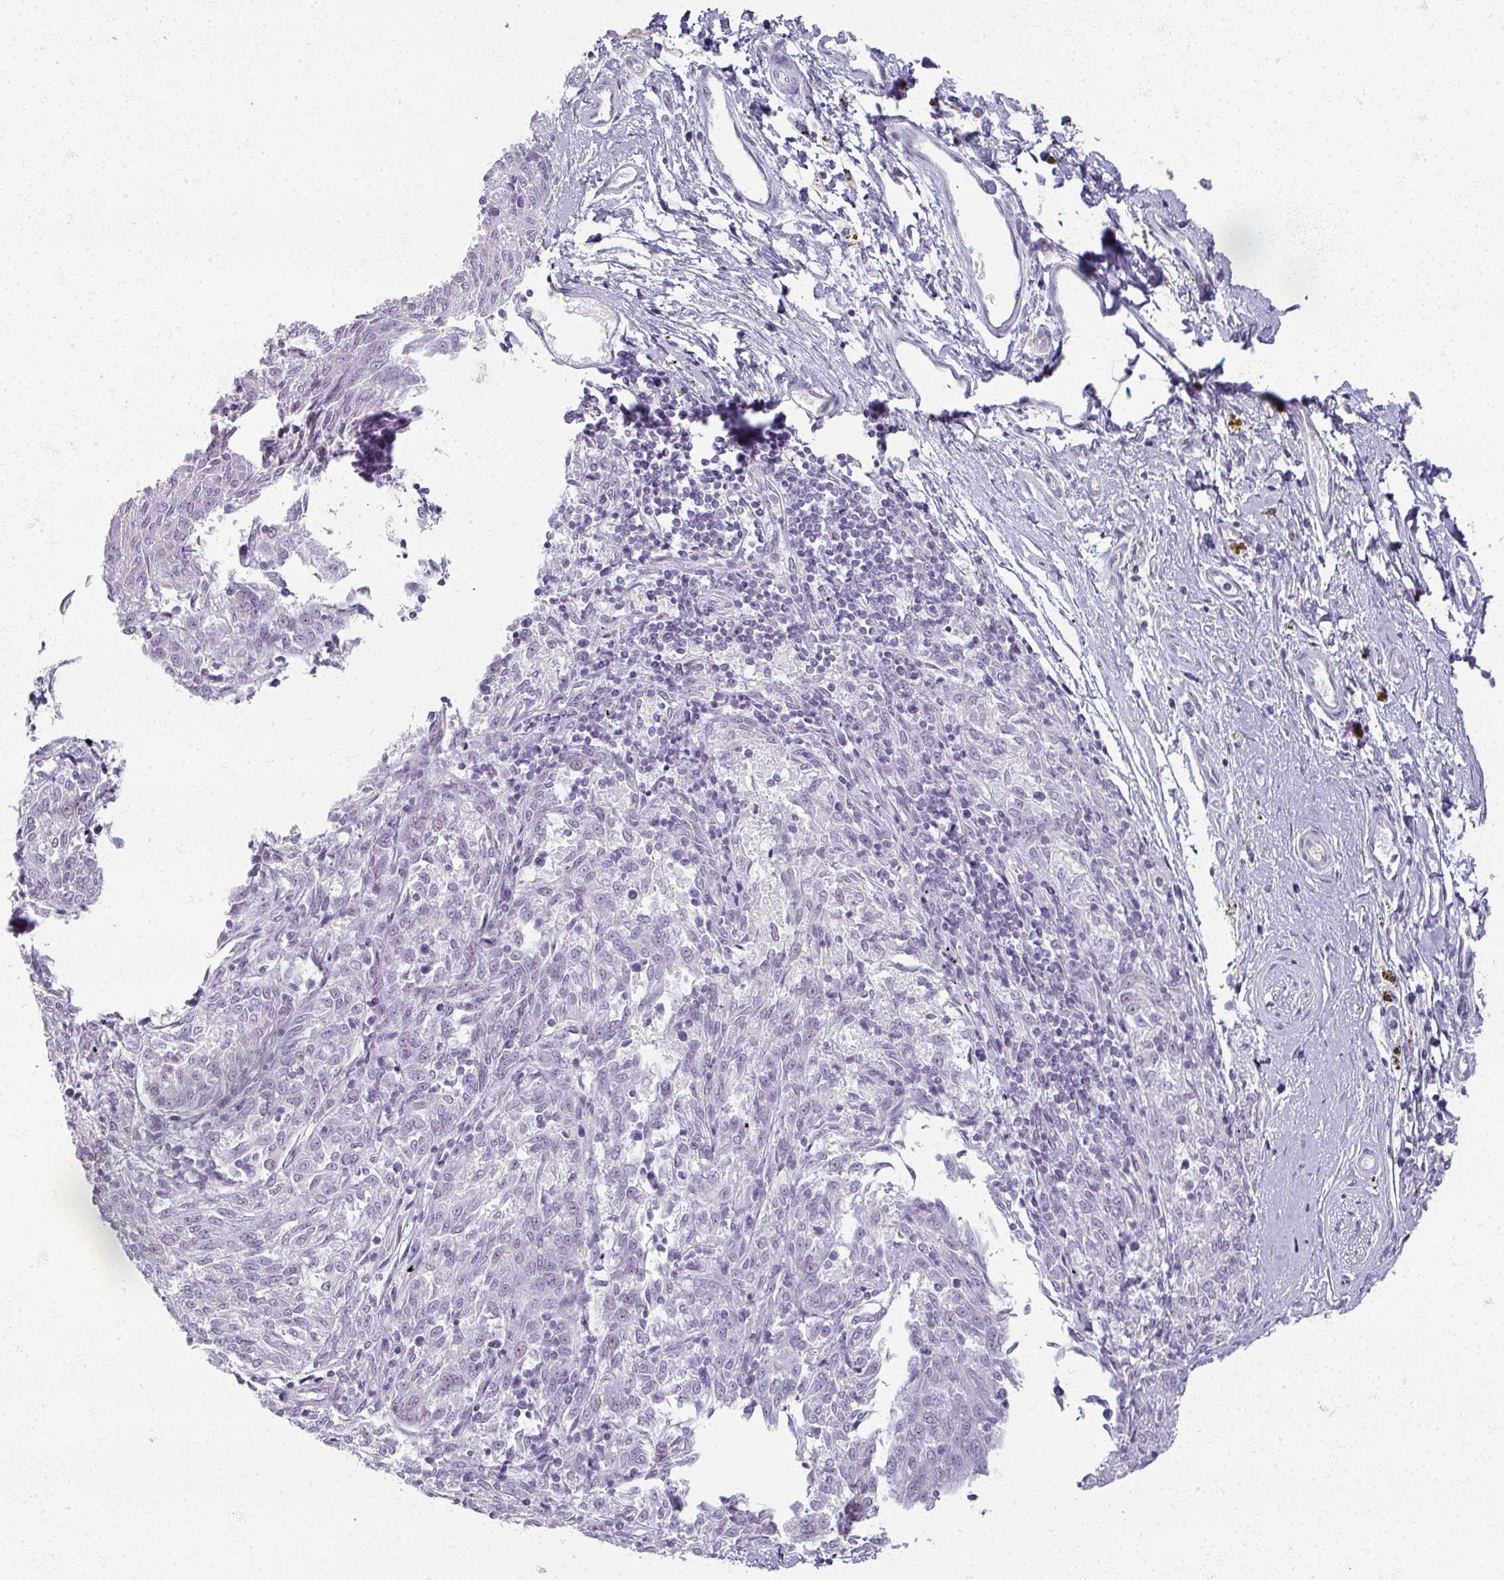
{"staining": {"intensity": "negative", "quantity": "none", "location": "none"}, "tissue": "melanoma", "cell_type": "Tumor cells", "image_type": "cancer", "snomed": [{"axis": "morphology", "description": "Malignant melanoma, NOS"}, {"axis": "topography", "description": "Skin"}], "caption": "High magnification brightfield microscopy of melanoma stained with DAB (3,3'-diaminobenzidine) (brown) and counterstained with hematoxylin (blue): tumor cells show no significant staining.", "gene": "RFPL2", "patient": {"sex": "female", "age": 72}}